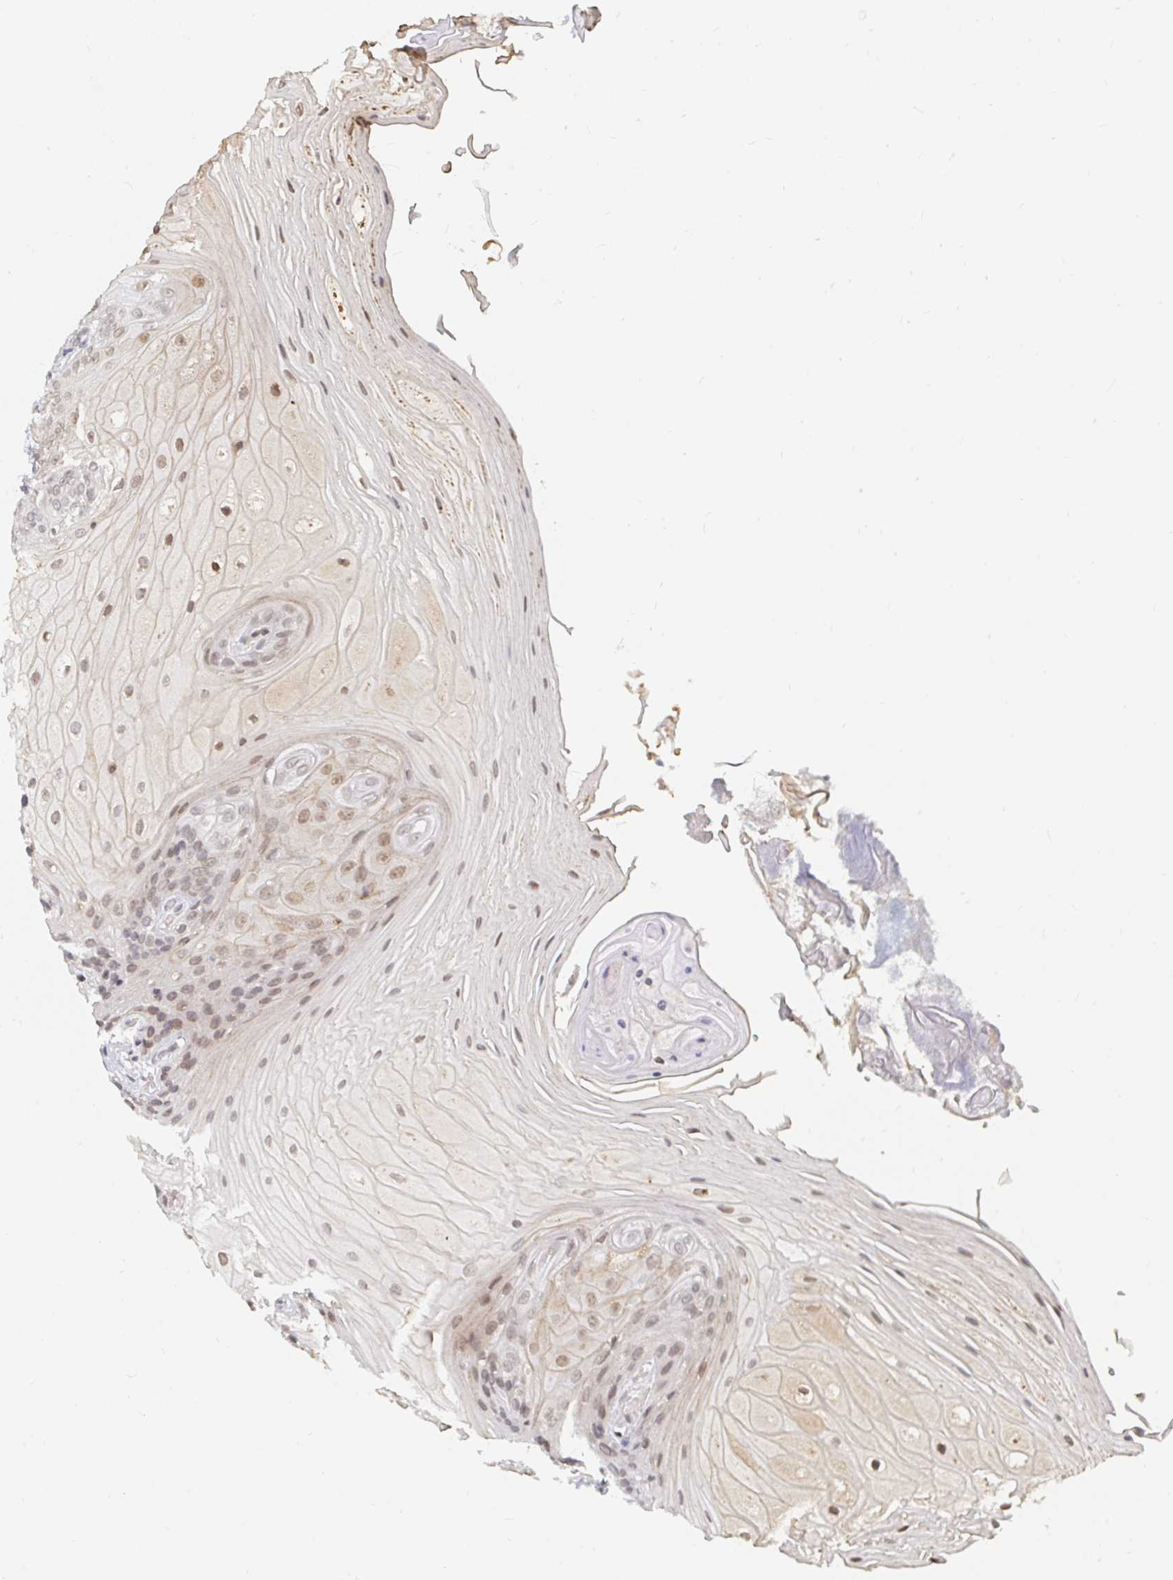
{"staining": {"intensity": "weak", "quantity": ">75%", "location": "nuclear"}, "tissue": "oral mucosa", "cell_type": "Squamous epithelial cells", "image_type": "normal", "snomed": [{"axis": "morphology", "description": "Normal tissue, NOS"}, {"axis": "topography", "description": "Oral tissue"}, {"axis": "topography", "description": "Tounge, NOS"}, {"axis": "topography", "description": "Head-Neck"}], "caption": "The histopathology image demonstrates staining of unremarkable oral mucosa, revealing weak nuclear protein expression (brown color) within squamous epithelial cells.", "gene": "CHD2", "patient": {"sex": "female", "age": 84}}